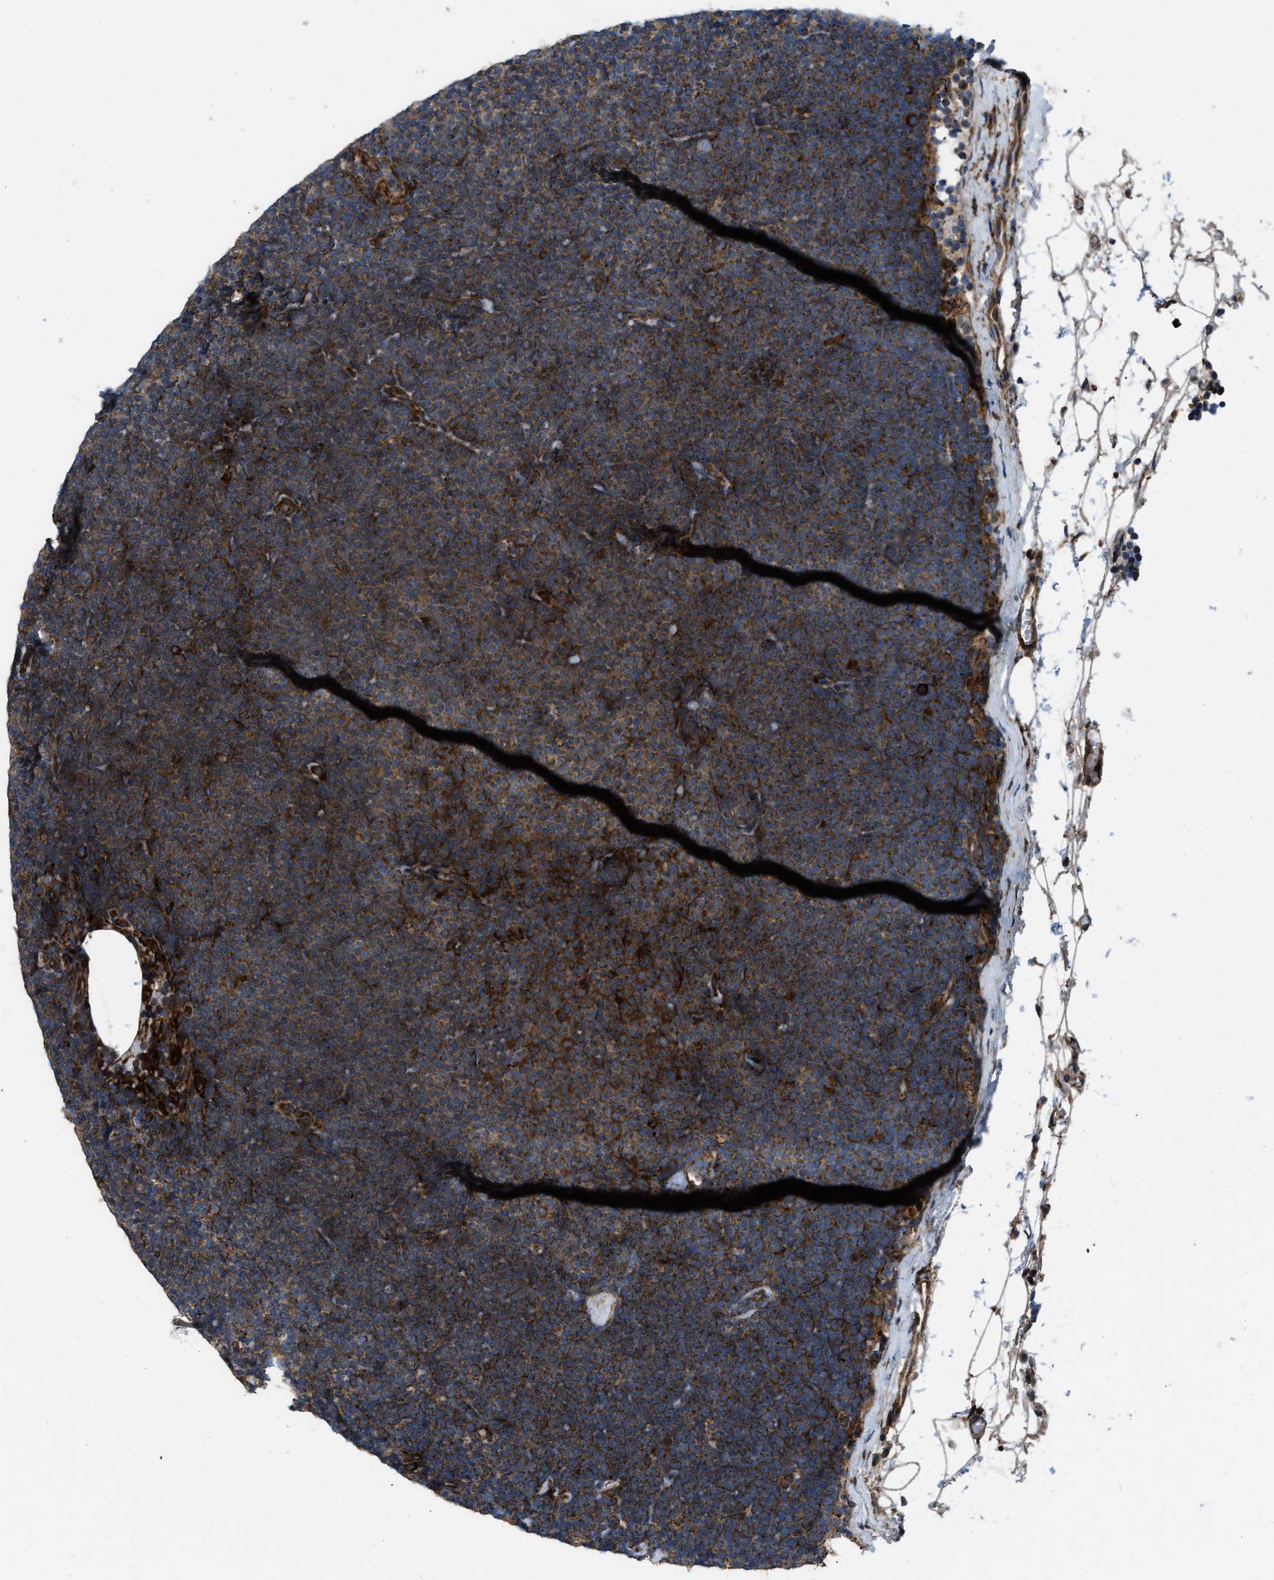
{"staining": {"intensity": "strong", "quantity": ">75%", "location": "cytoplasmic/membranous"}, "tissue": "lymphoma", "cell_type": "Tumor cells", "image_type": "cancer", "snomed": [{"axis": "morphology", "description": "Malignant lymphoma, non-Hodgkin's type, Low grade"}, {"axis": "topography", "description": "Lymph node"}], "caption": "This is an image of IHC staining of low-grade malignant lymphoma, non-Hodgkin's type, which shows strong expression in the cytoplasmic/membranous of tumor cells.", "gene": "PER3", "patient": {"sex": "female", "age": 53}}